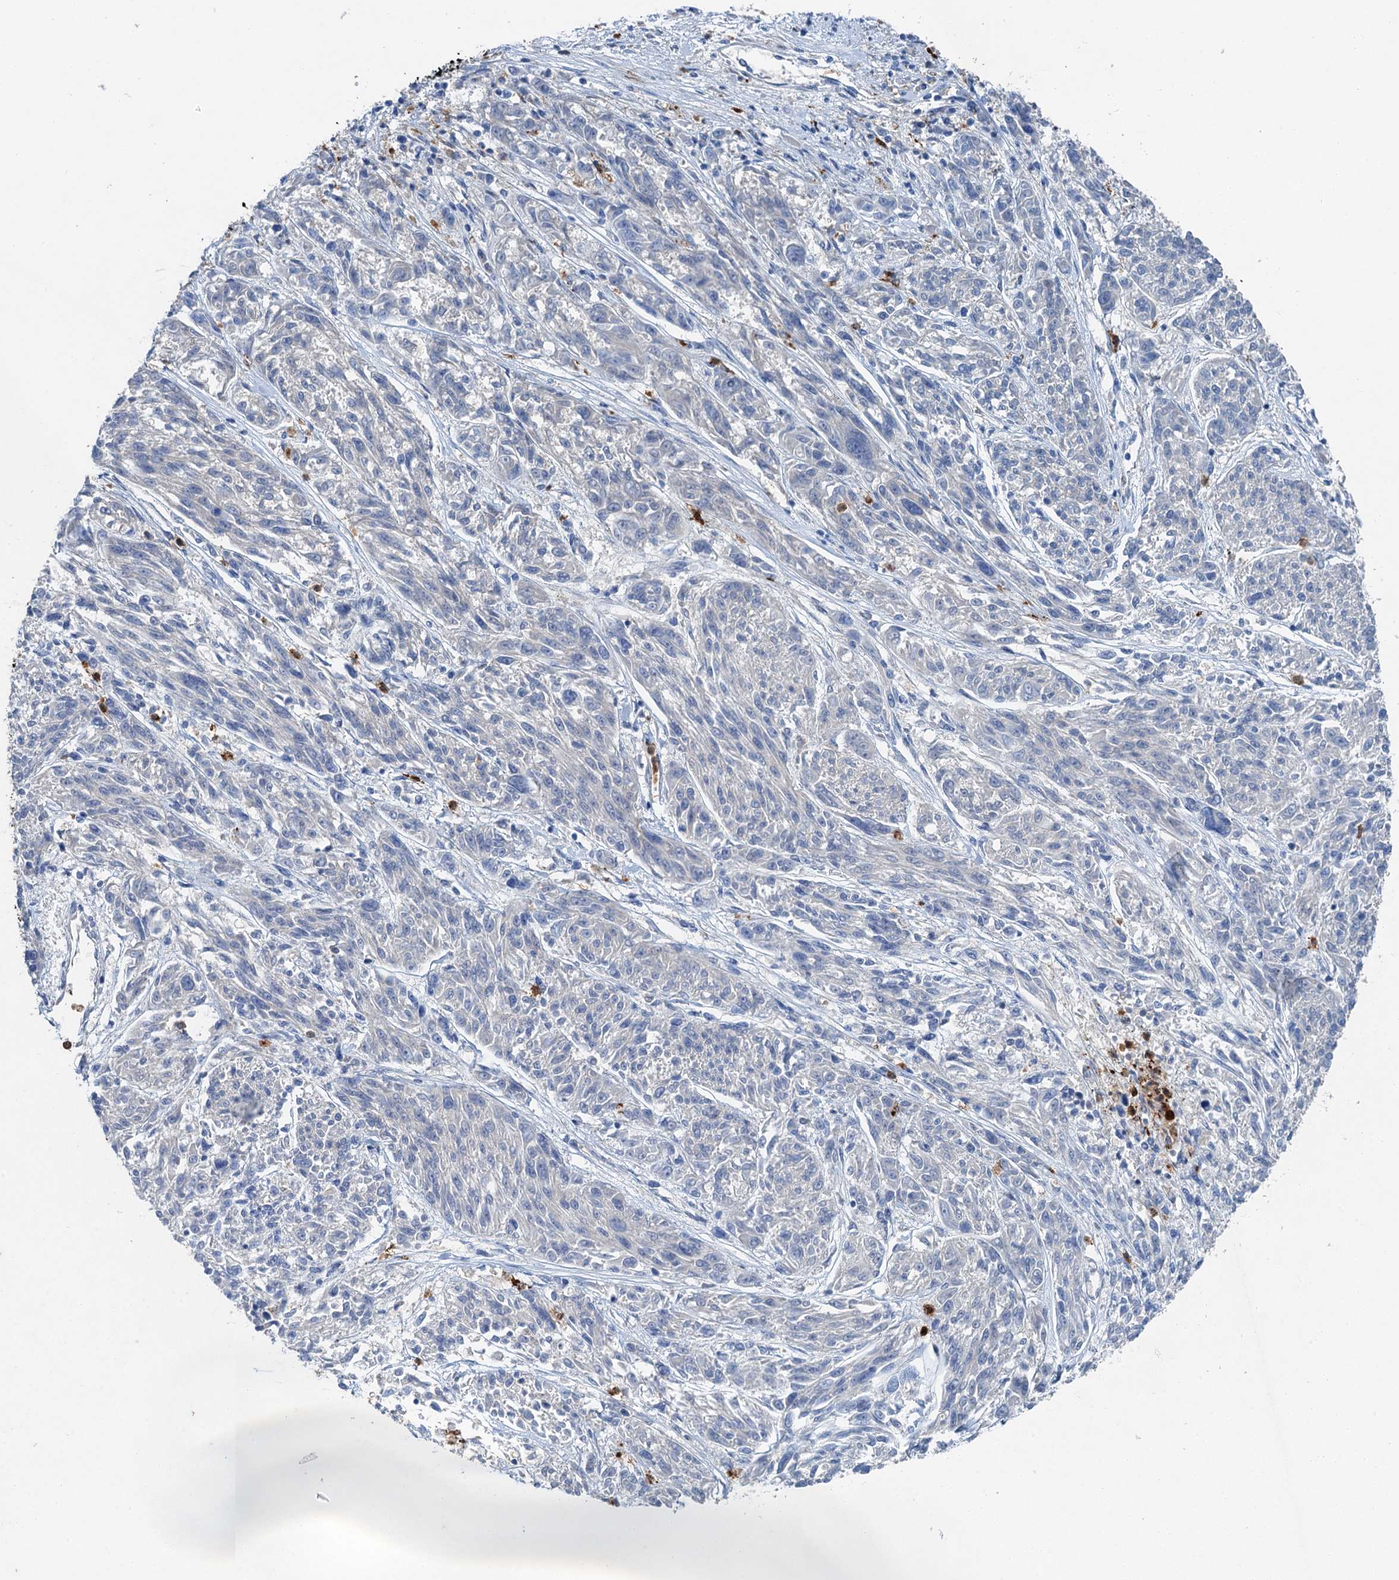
{"staining": {"intensity": "negative", "quantity": "none", "location": "none"}, "tissue": "melanoma", "cell_type": "Tumor cells", "image_type": "cancer", "snomed": [{"axis": "morphology", "description": "Malignant melanoma, NOS"}, {"axis": "topography", "description": "Skin"}], "caption": "Protein analysis of malignant melanoma demonstrates no significant expression in tumor cells.", "gene": "OTOA", "patient": {"sex": "male", "age": 53}}